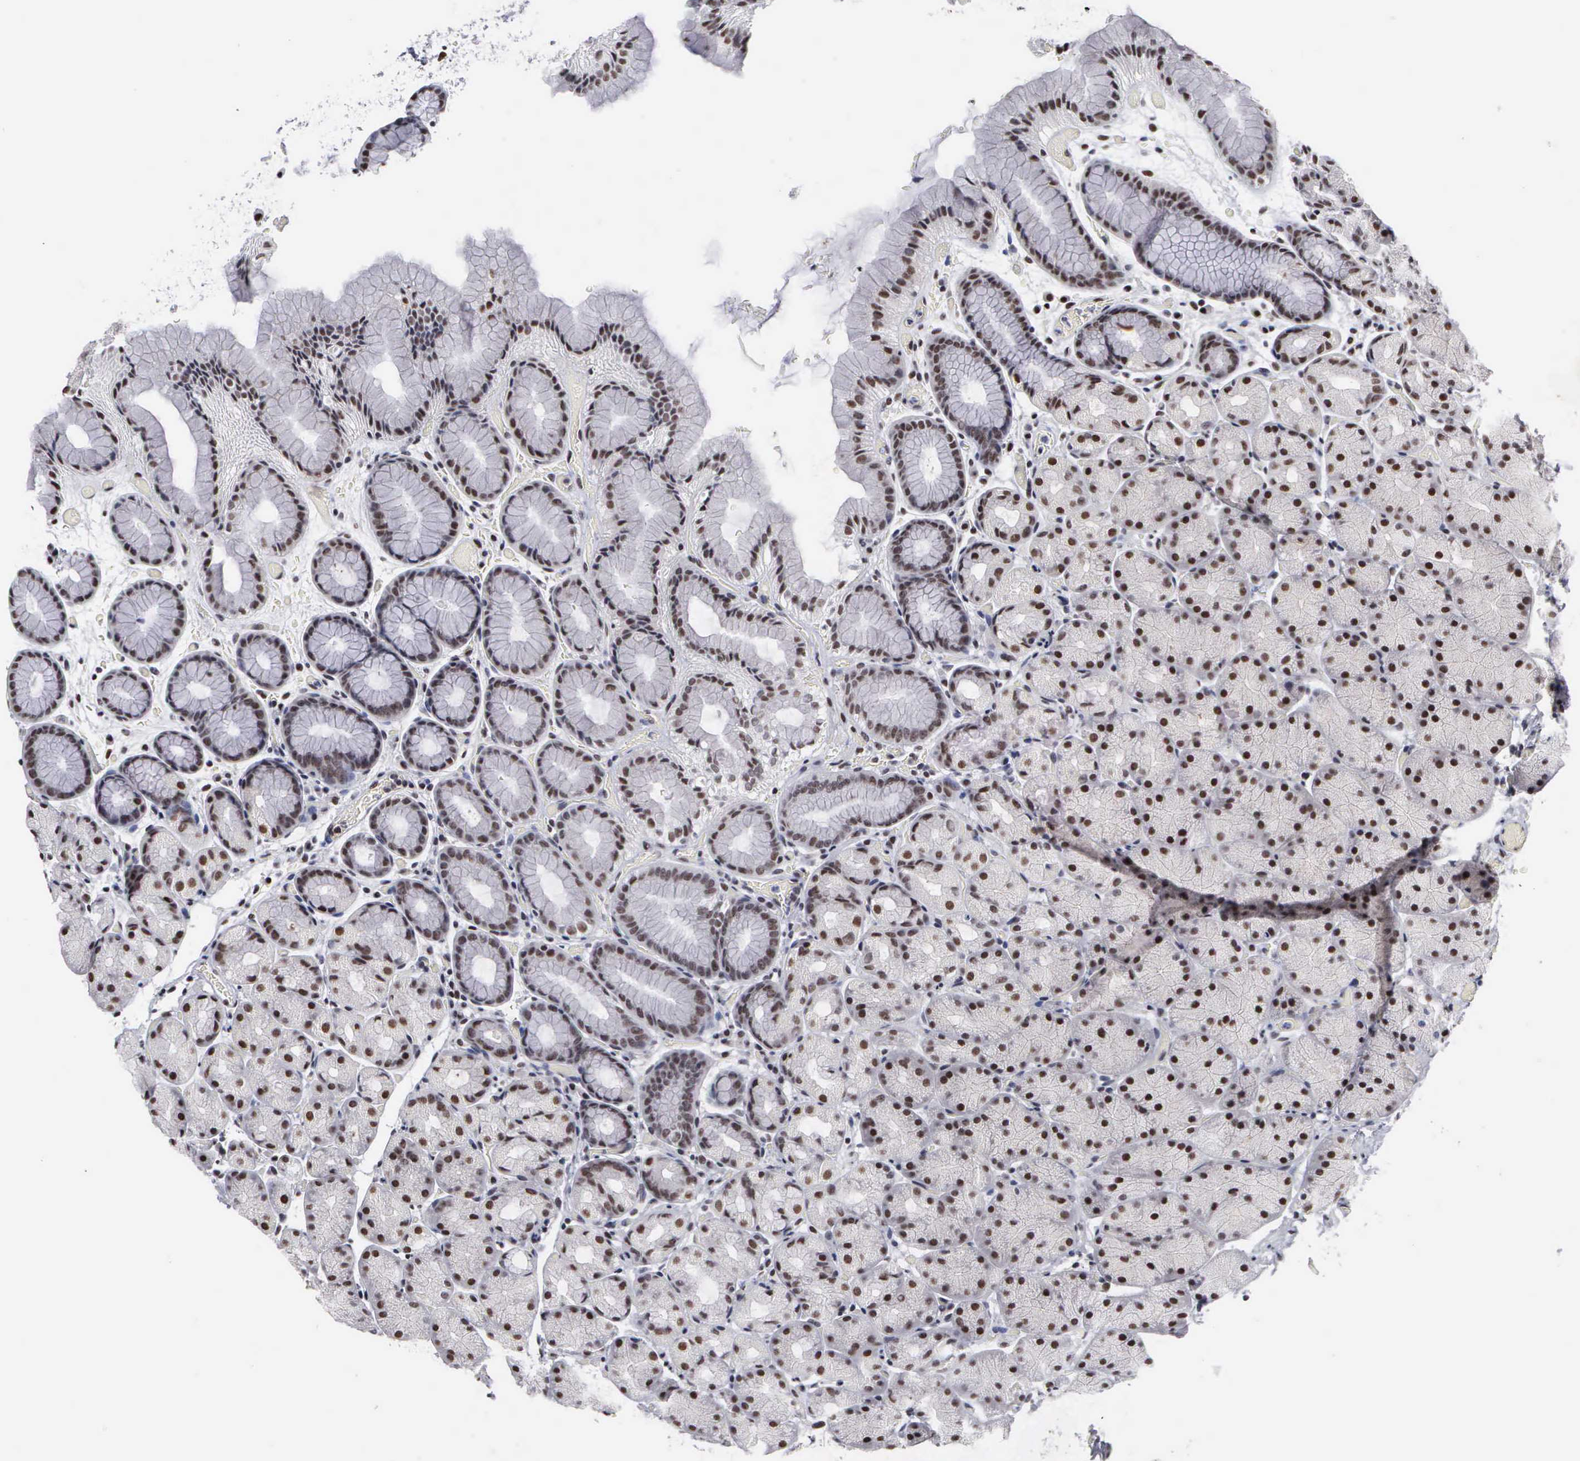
{"staining": {"intensity": "strong", "quantity": ">75%", "location": "nuclear"}, "tissue": "stomach", "cell_type": "Glandular cells", "image_type": "normal", "snomed": [{"axis": "morphology", "description": "Normal tissue, NOS"}, {"axis": "topography", "description": "Stomach, upper"}], "caption": "Immunohistochemistry histopathology image of unremarkable stomach stained for a protein (brown), which displays high levels of strong nuclear expression in about >75% of glandular cells.", "gene": "KIAA0586", "patient": {"sex": "male", "age": 47}}